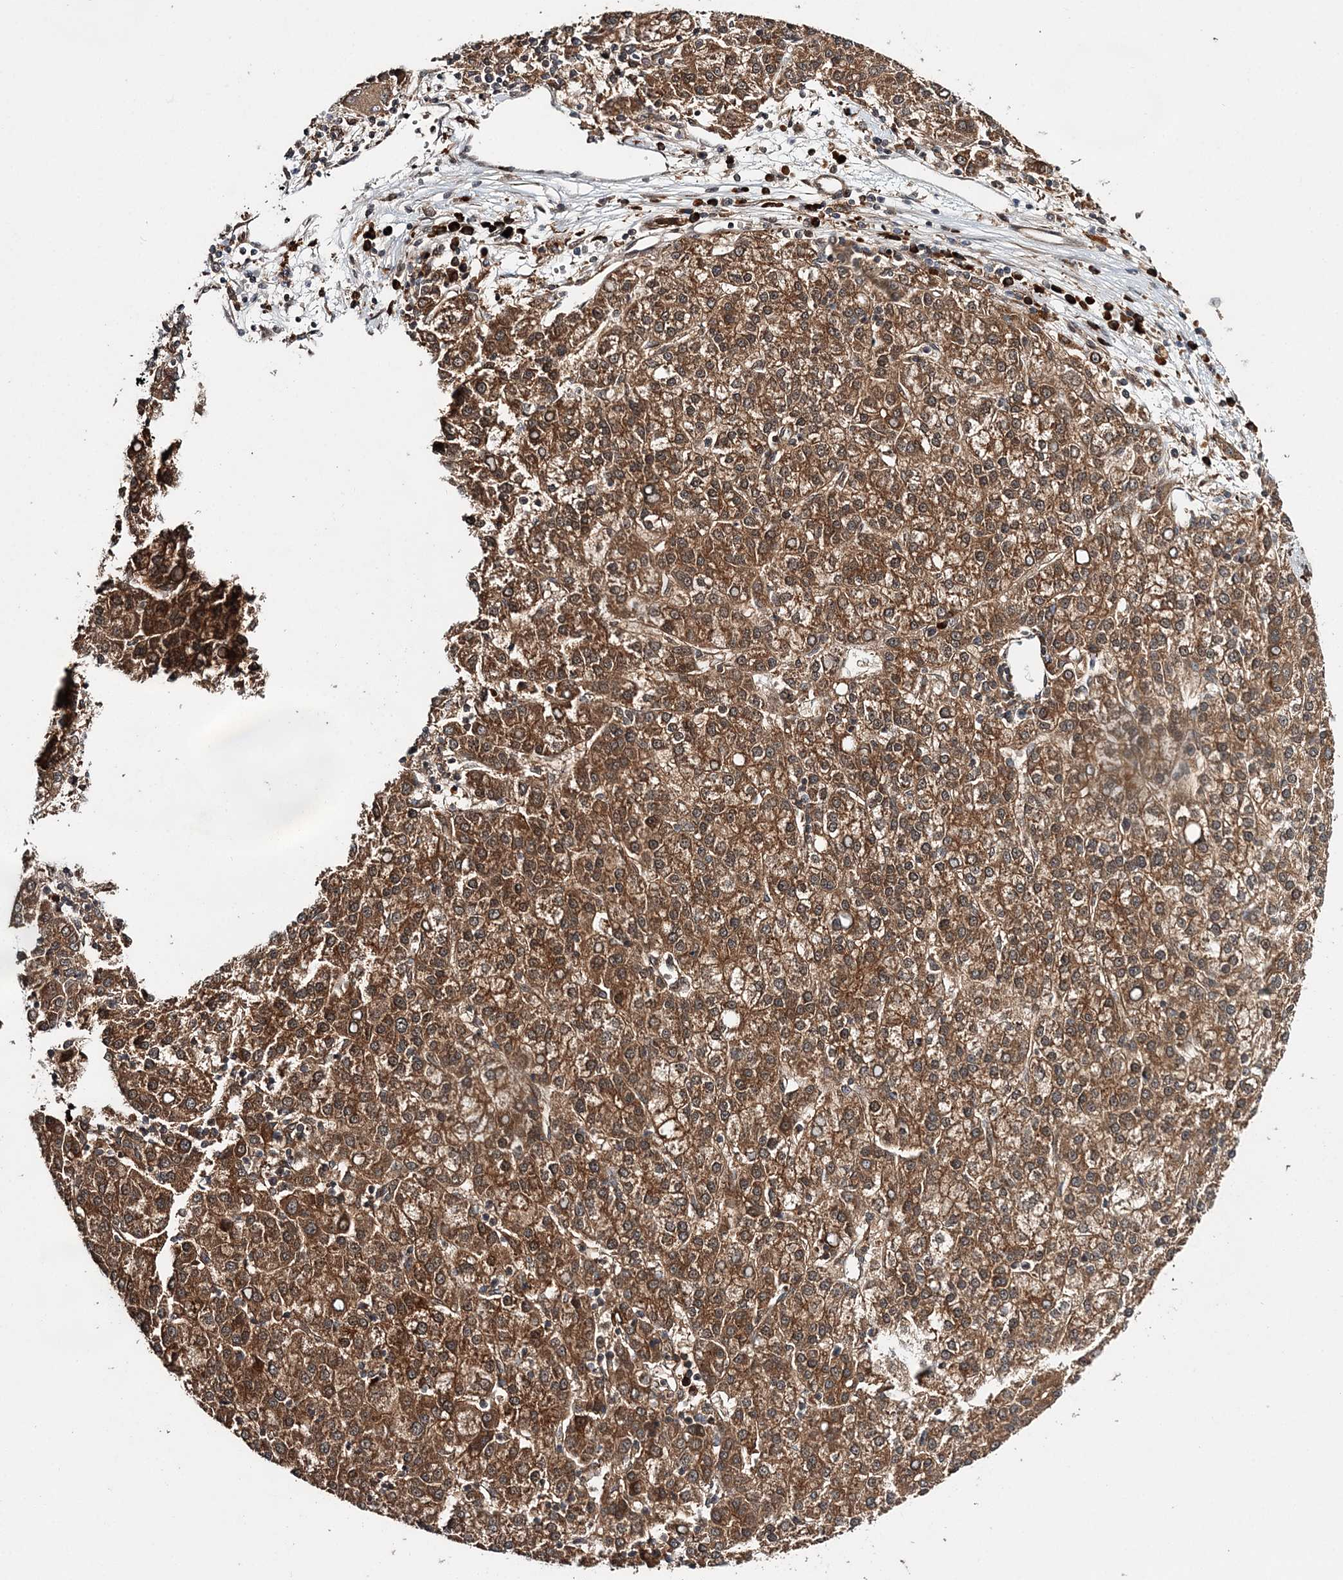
{"staining": {"intensity": "moderate", "quantity": ">75%", "location": "cytoplasmic/membranous,nuclear"}, "tissue": "liver cancer", "cell_type": "Tumor cells", "image_type": "cancer", "snomed": [{"axis": "morphology", "description": "Carcinoma, Hepatocellular, NOS"}, {"axis": "topography", "description": "Liver"}], "caption": "Protein staining of hepatocellular carcinoma (liver) tissue demonstrates moderate cytoplasmic/membranous and nuclear expression in about >75% of tumor cells.", "gene": "UBTD2", "patient": {"sex": "female", "age": 58}}